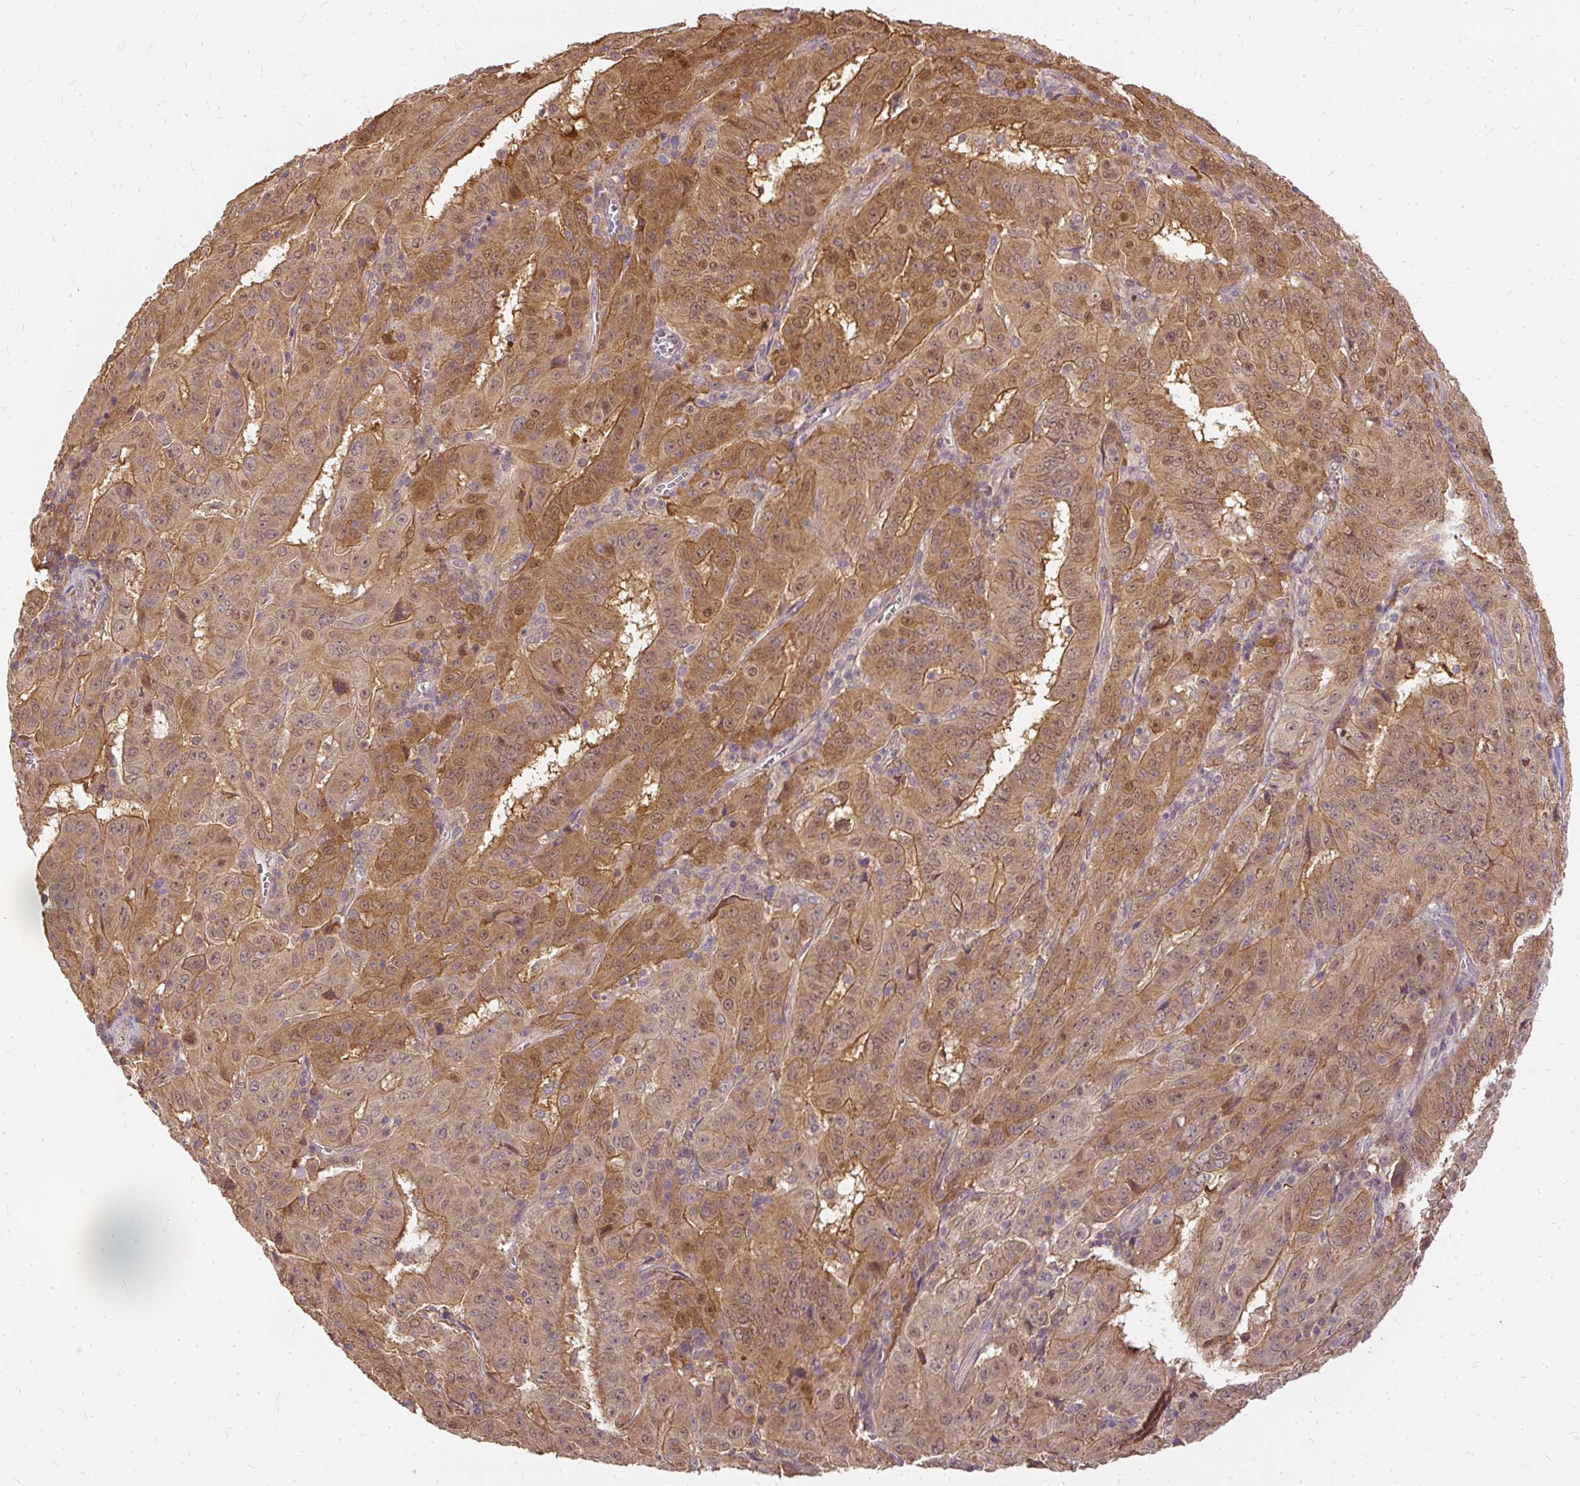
{"staining": {"intensity": "moderate", "quantity": ">75%", "location": "cytoplasmic/membranous,nuclear"}, "tissue": "pancreatic cancer", "cell_type": "Tumor cells", "image_type": "cancer", "snomed": [{"axis": "morphology", "description": "Adenocarcinoma, NOS"}, {"axis": "topography", "description": "Pancreas"}], "caption": "Immunohistochemistry image of pancreatic cancer (adenocarcinoma) stained for a protein (brown), which shows medium levels of moderate cytoplasmic/membranous and nuclear expression in approximately >75% of tumor cells.", "gene": "AP5S1", "patient": {"sex": "male", "age": 63}}